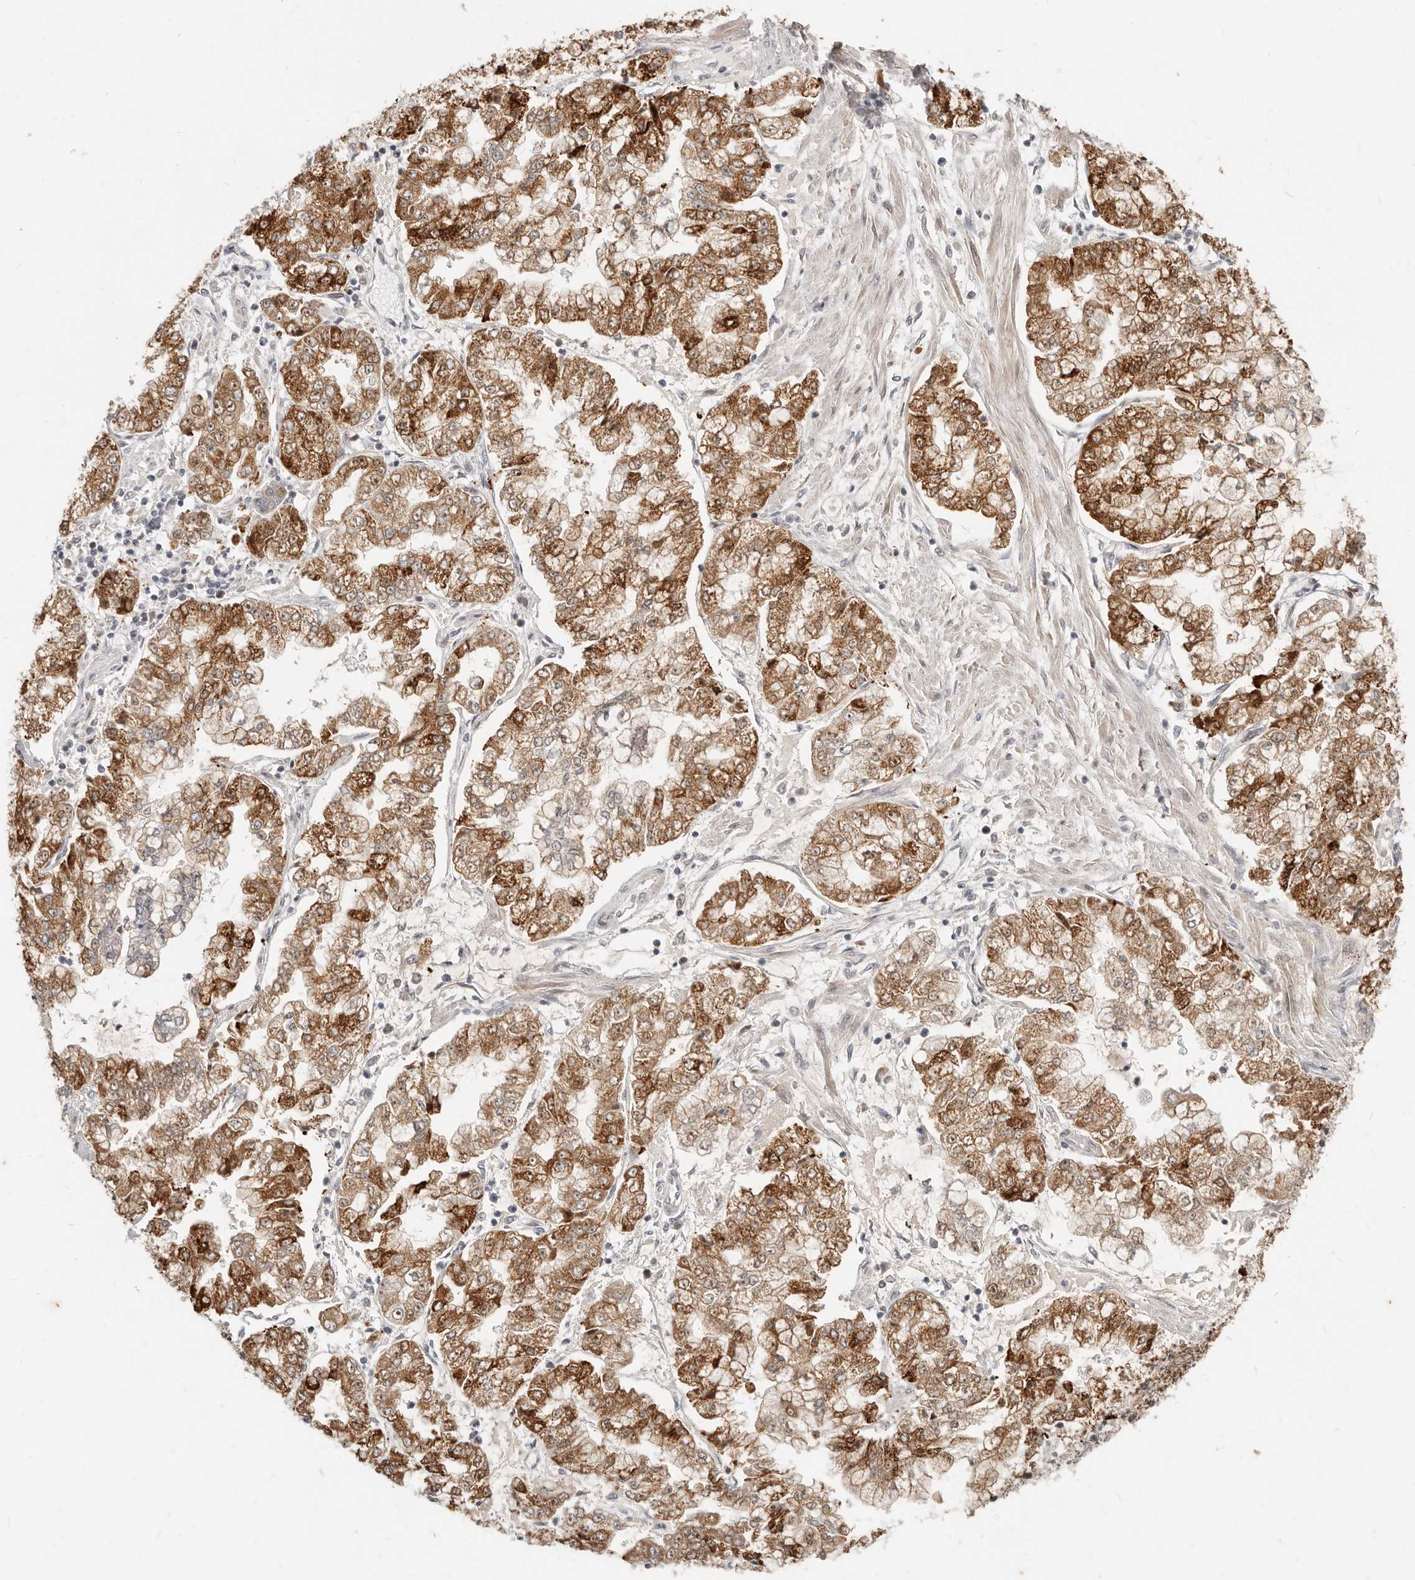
{"staining": {"intensity": "strong", "quantity": "25%-75%", "location": "cytoplasmic/membranous"}, "tissue": "stomach cancer", "cell_type": "Tumor cells", "image_type": "cancer", "snomed": [{"axis": "morphology", "description": "Adenocarcinoma, NOS"}, {"axis": "topography", "description": "Stomach"}], "caption": "Stomach cancer (adenocarcinoma) stained with DAB IHC displays high levels of strong cytoplasmic/membranous positivity in approximately 25%-75% of tumor cells.", "gene": "RFC2", "patient": {"sex": "male", "age": 76}}